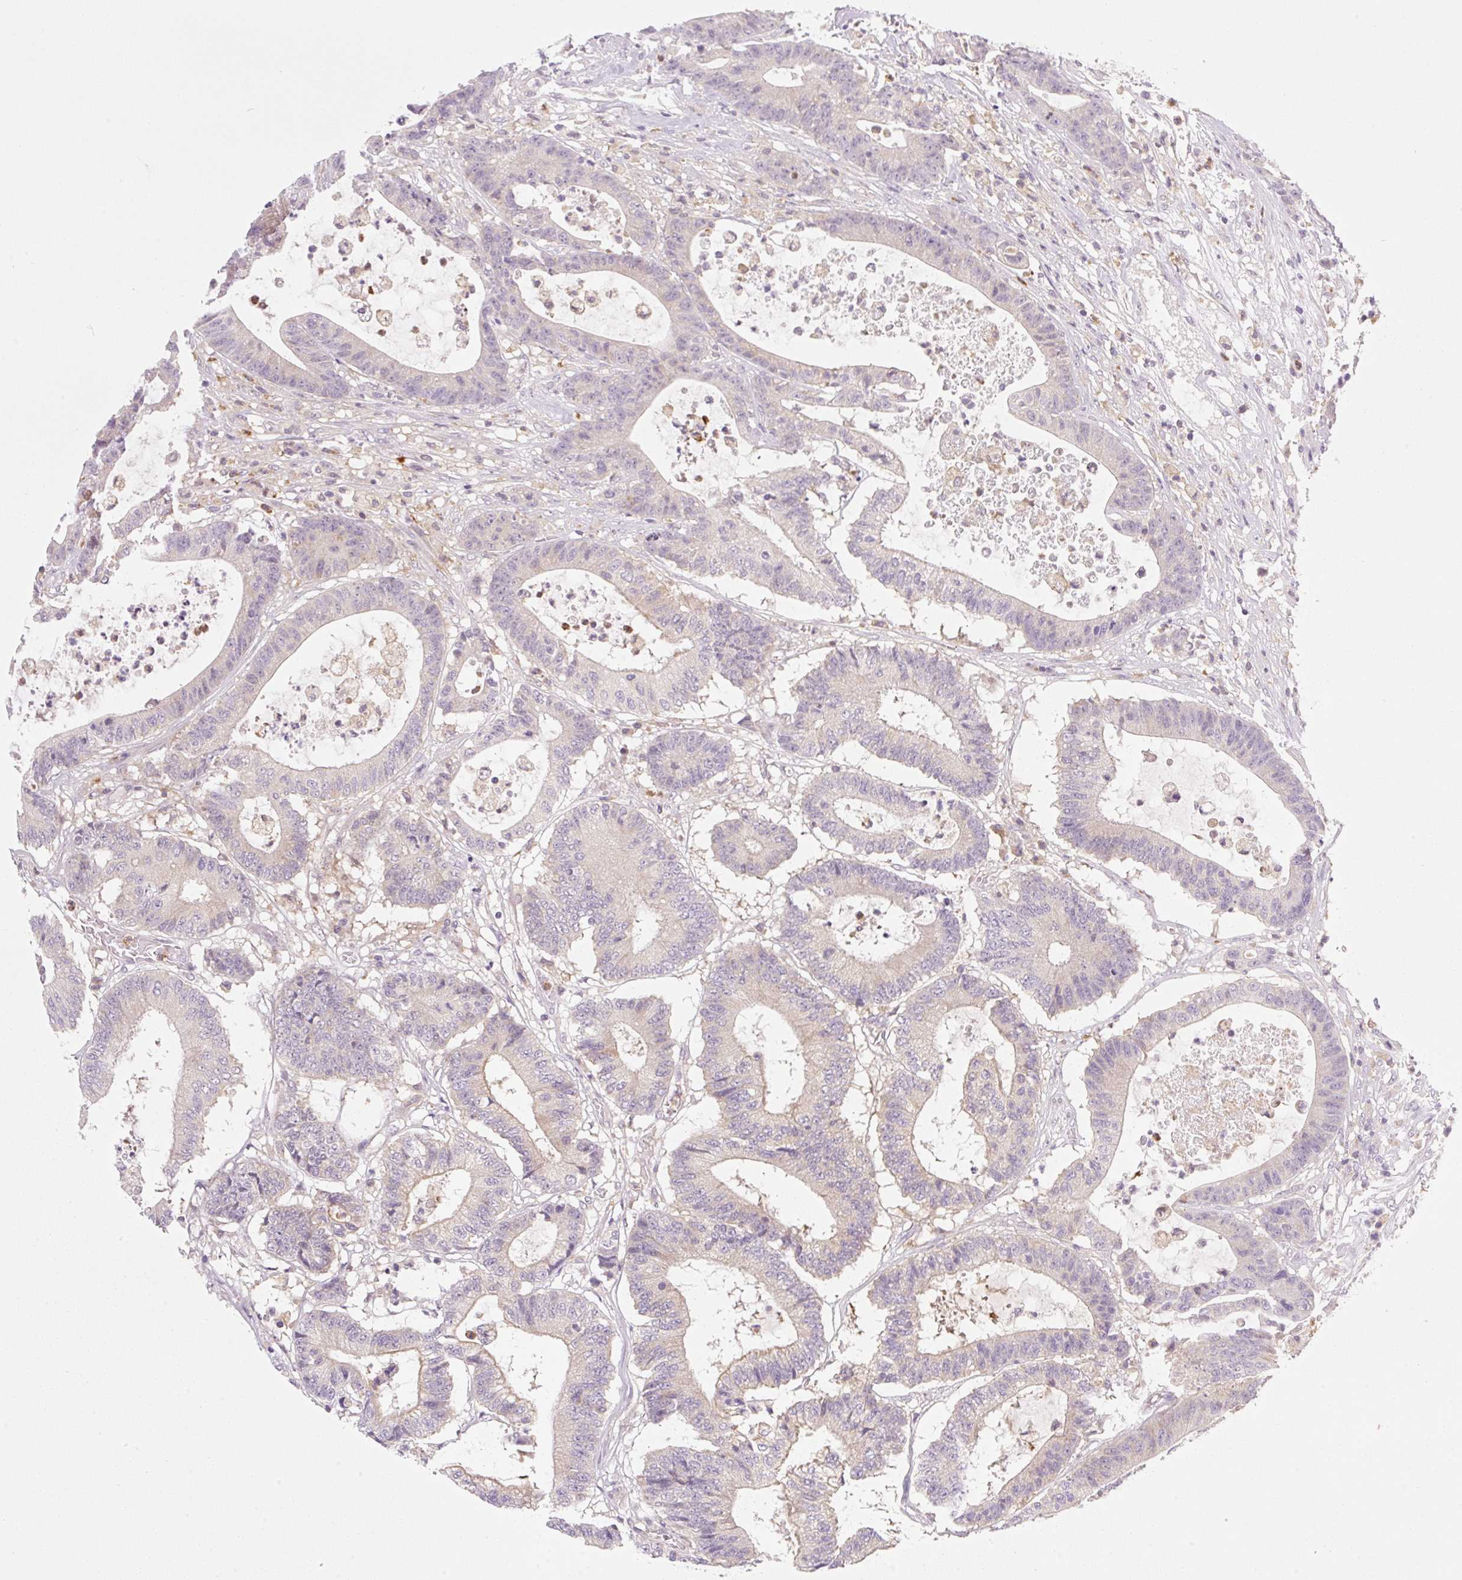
{"staining": {"intensity": "negative", "quantity": "none", "location": "none"}, "tissue": "colorectal cancer", "cell_type": "Tumor cells", "image_type": "cancer", "snomed": [{"axis": "morphology", "description": "Adenocarcinoma, NOS"}, {"axis": "topography", "description": "Colon"}], "caption": "IHC of colorectal cancer (adenocarcinoma) shows no expression in tumor cells. (Brightfield microscopy of DAB (3,3'-diaminobenzidine) IHC at high magnification).", "gene": "OMA1", "patient": {"sex": "female", "age": 84}}